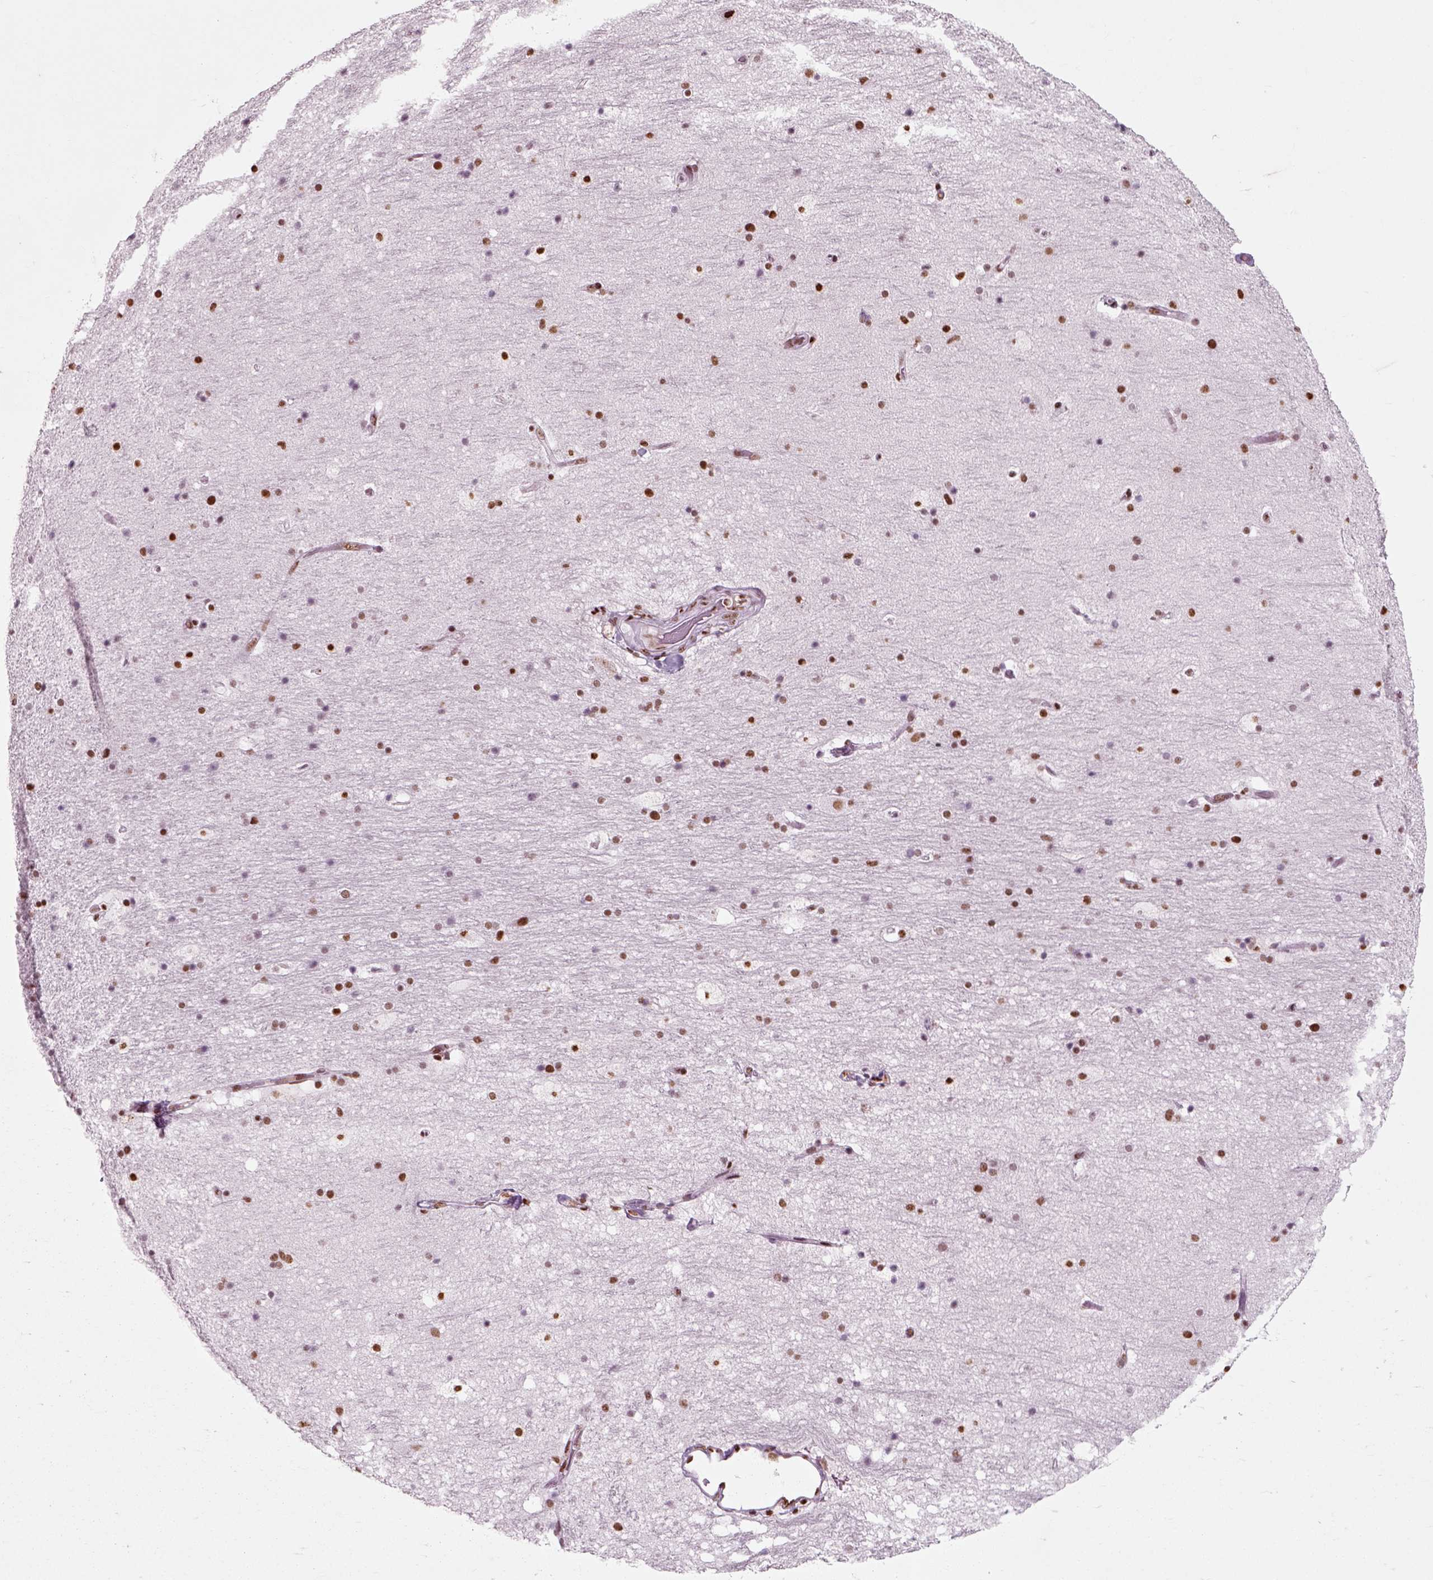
{"staining": {"intensity": "strong", "quantity": "25%-75%", "location": "nuclear"}, "tissue": "hippocampus", "cell_type": "Glial cells", "image_type": "normal", "snomed": [{"axis": "morphology", "description": "Normal tissue, NOS"}, {"axis": "topography", "description": "Hippocampus"}], "caption": "Immunohistochemistry image of benign hippocampus: human hippocampus stained using immunohistochemistry demonstrates high levels of strong protein expression localized specifically in the nuclear of glial cells, appearing as a nuclear brown color.", "gene": "POLR1H", "patient": {"sex": "male", "age": 51}}